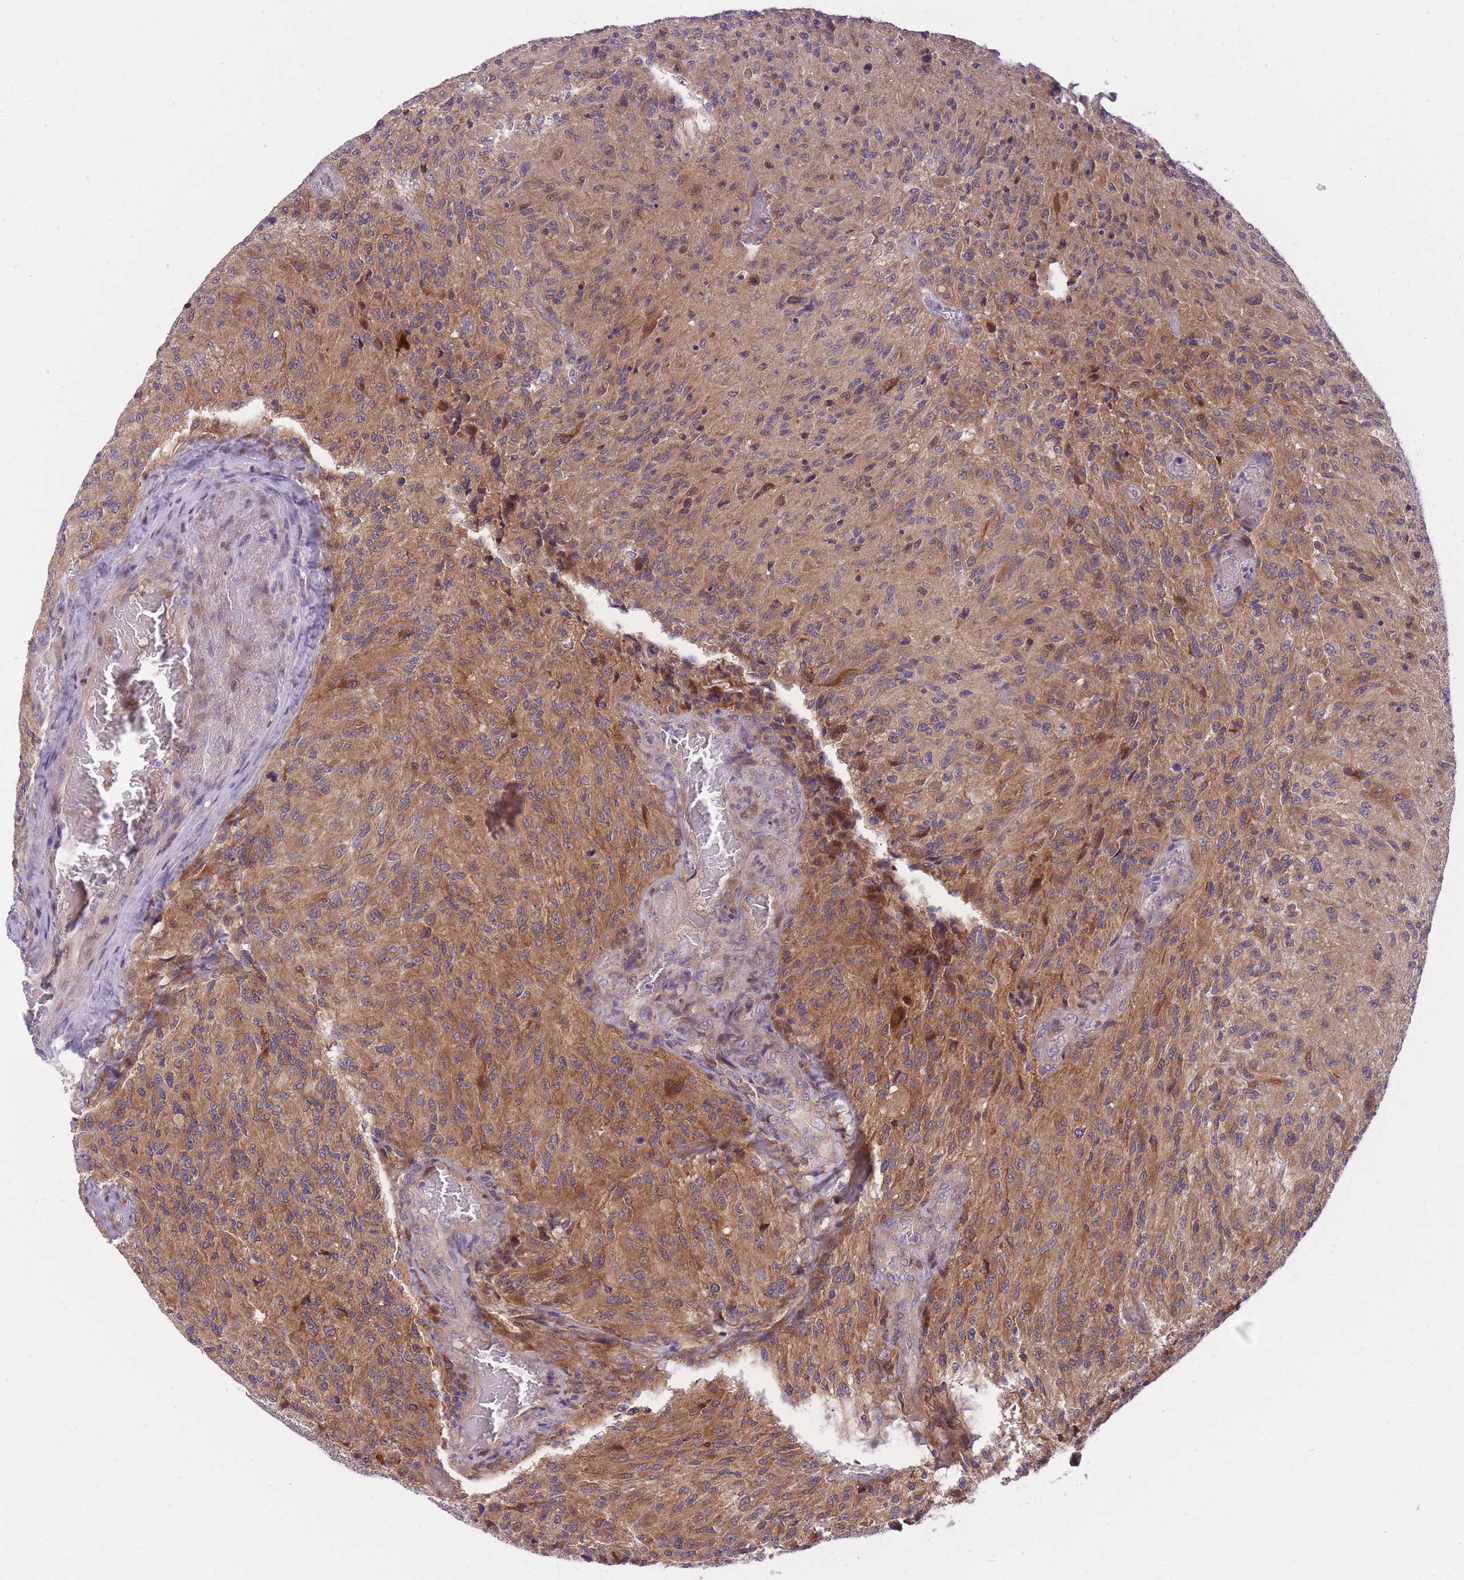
{"staining": {"intensity": "moderate", "quantity": "25%-75%", "location": "cytoplasmic/membranous"}, "tissue": "glioma", "cell_type": "Tumor cells", "image_type": "cancer", "snomed": [{"axis": "morphology", "description": "Normal tissue, NOS"}, {"axis": "morphology", "description": "Glioma, malignant, High grade"}, {"axis": "topography", "description": "Cerebral cortex"}], "caption": "A brown stain shows moderate cytoplasmic/membranous staining of a protein in malignant glioma (high-grade) tumor cells.", "gene": "CRYGN", "patient": {"sex": "male", "age": 56}}